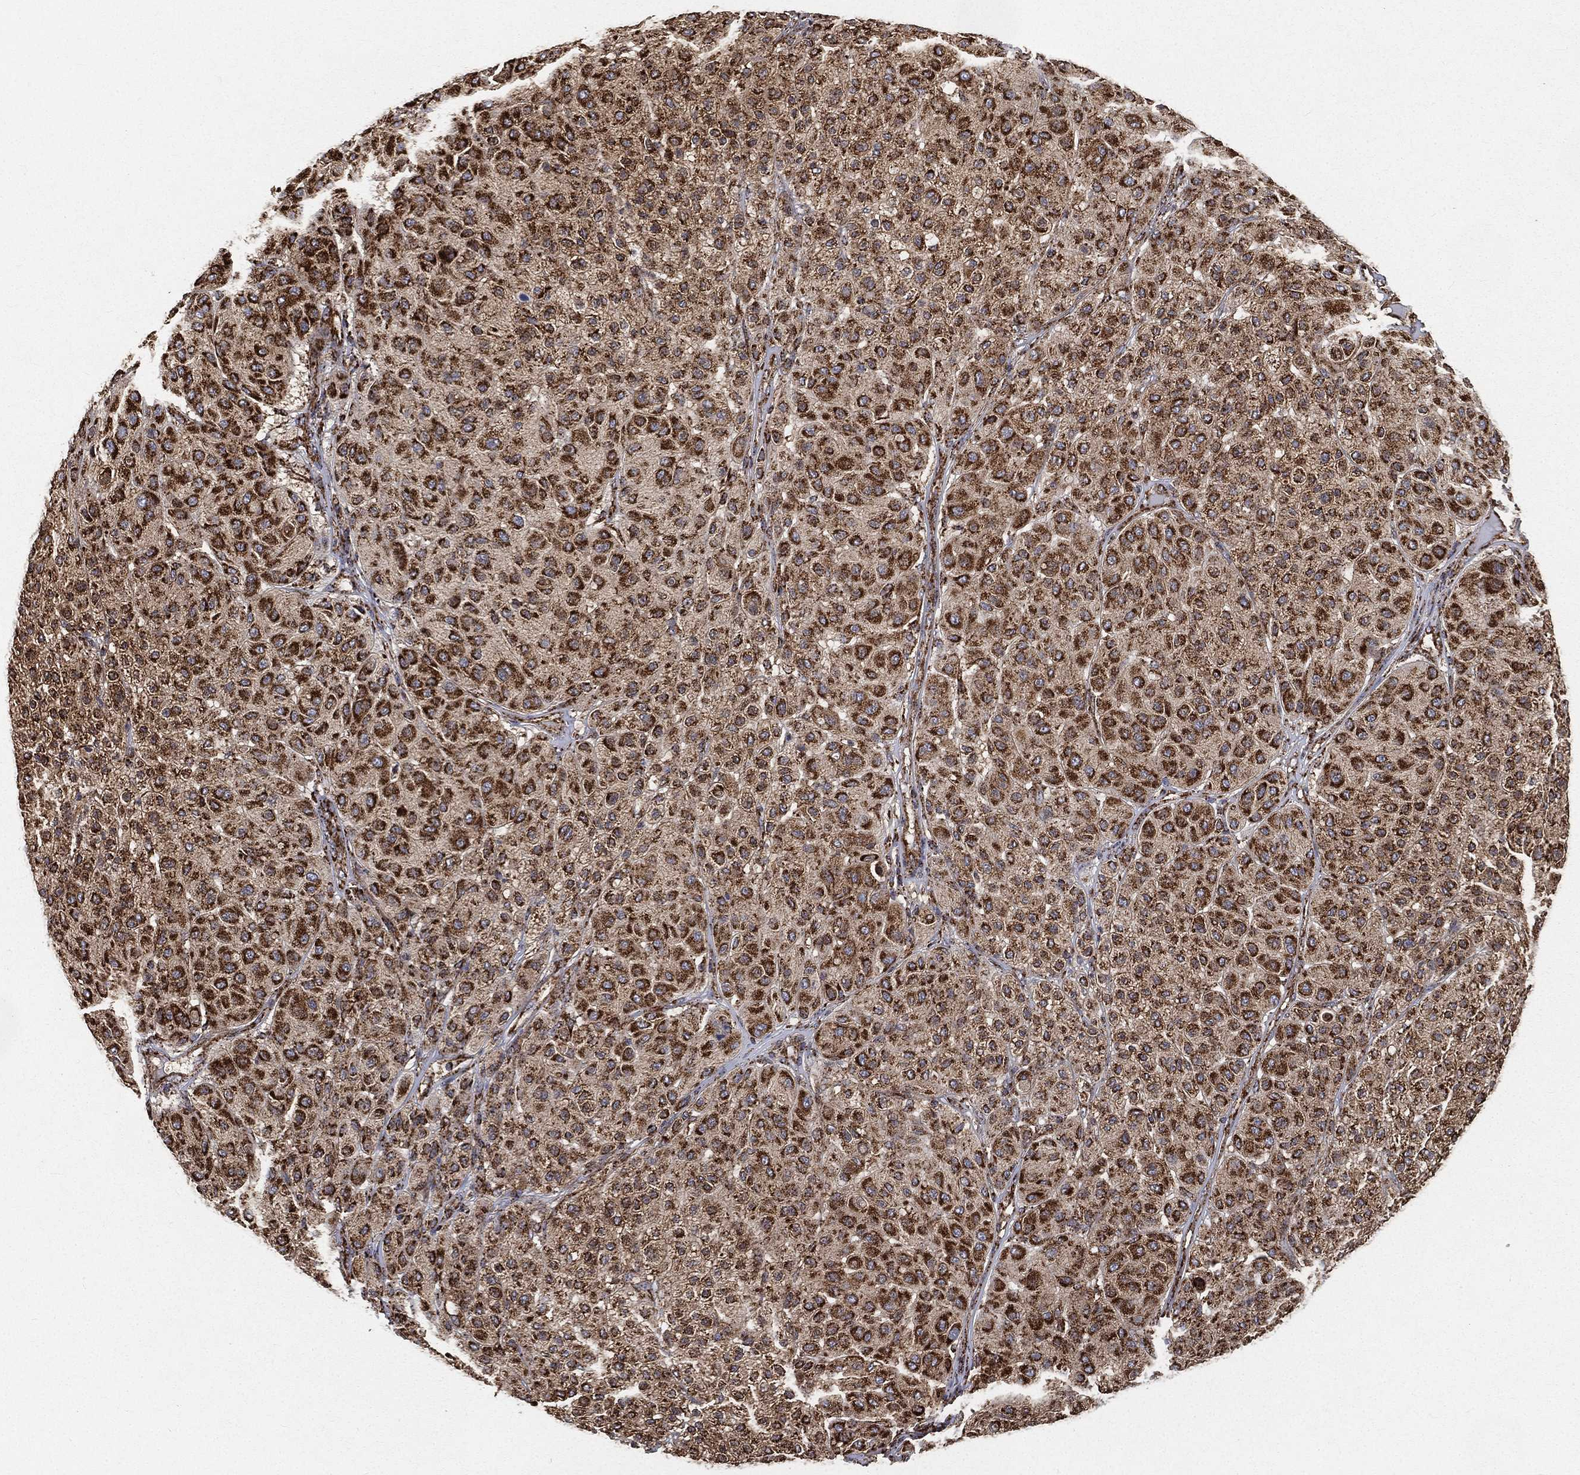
{"staining": {"intensity": "strong", "quantity": ">75%", "location": "cytoplasmic/membranous"}, "tissue": "melanoma", "cell_type": "Tumor cells", "image_type": "cancer", "snomed": [{"axis": "morphology", "description": "Malignant melanoma, Metastatic site"}, {"axis": "topography", "description": "Smooth muscle"}], "caption": "Strong cytoplasmic/membranous positivity for a protein is present in about >75% of tumor cells of melanoma using immunohistochemistry.", "gene": "SLC38A7", "patient": {"sex": "male", "age": 41}}